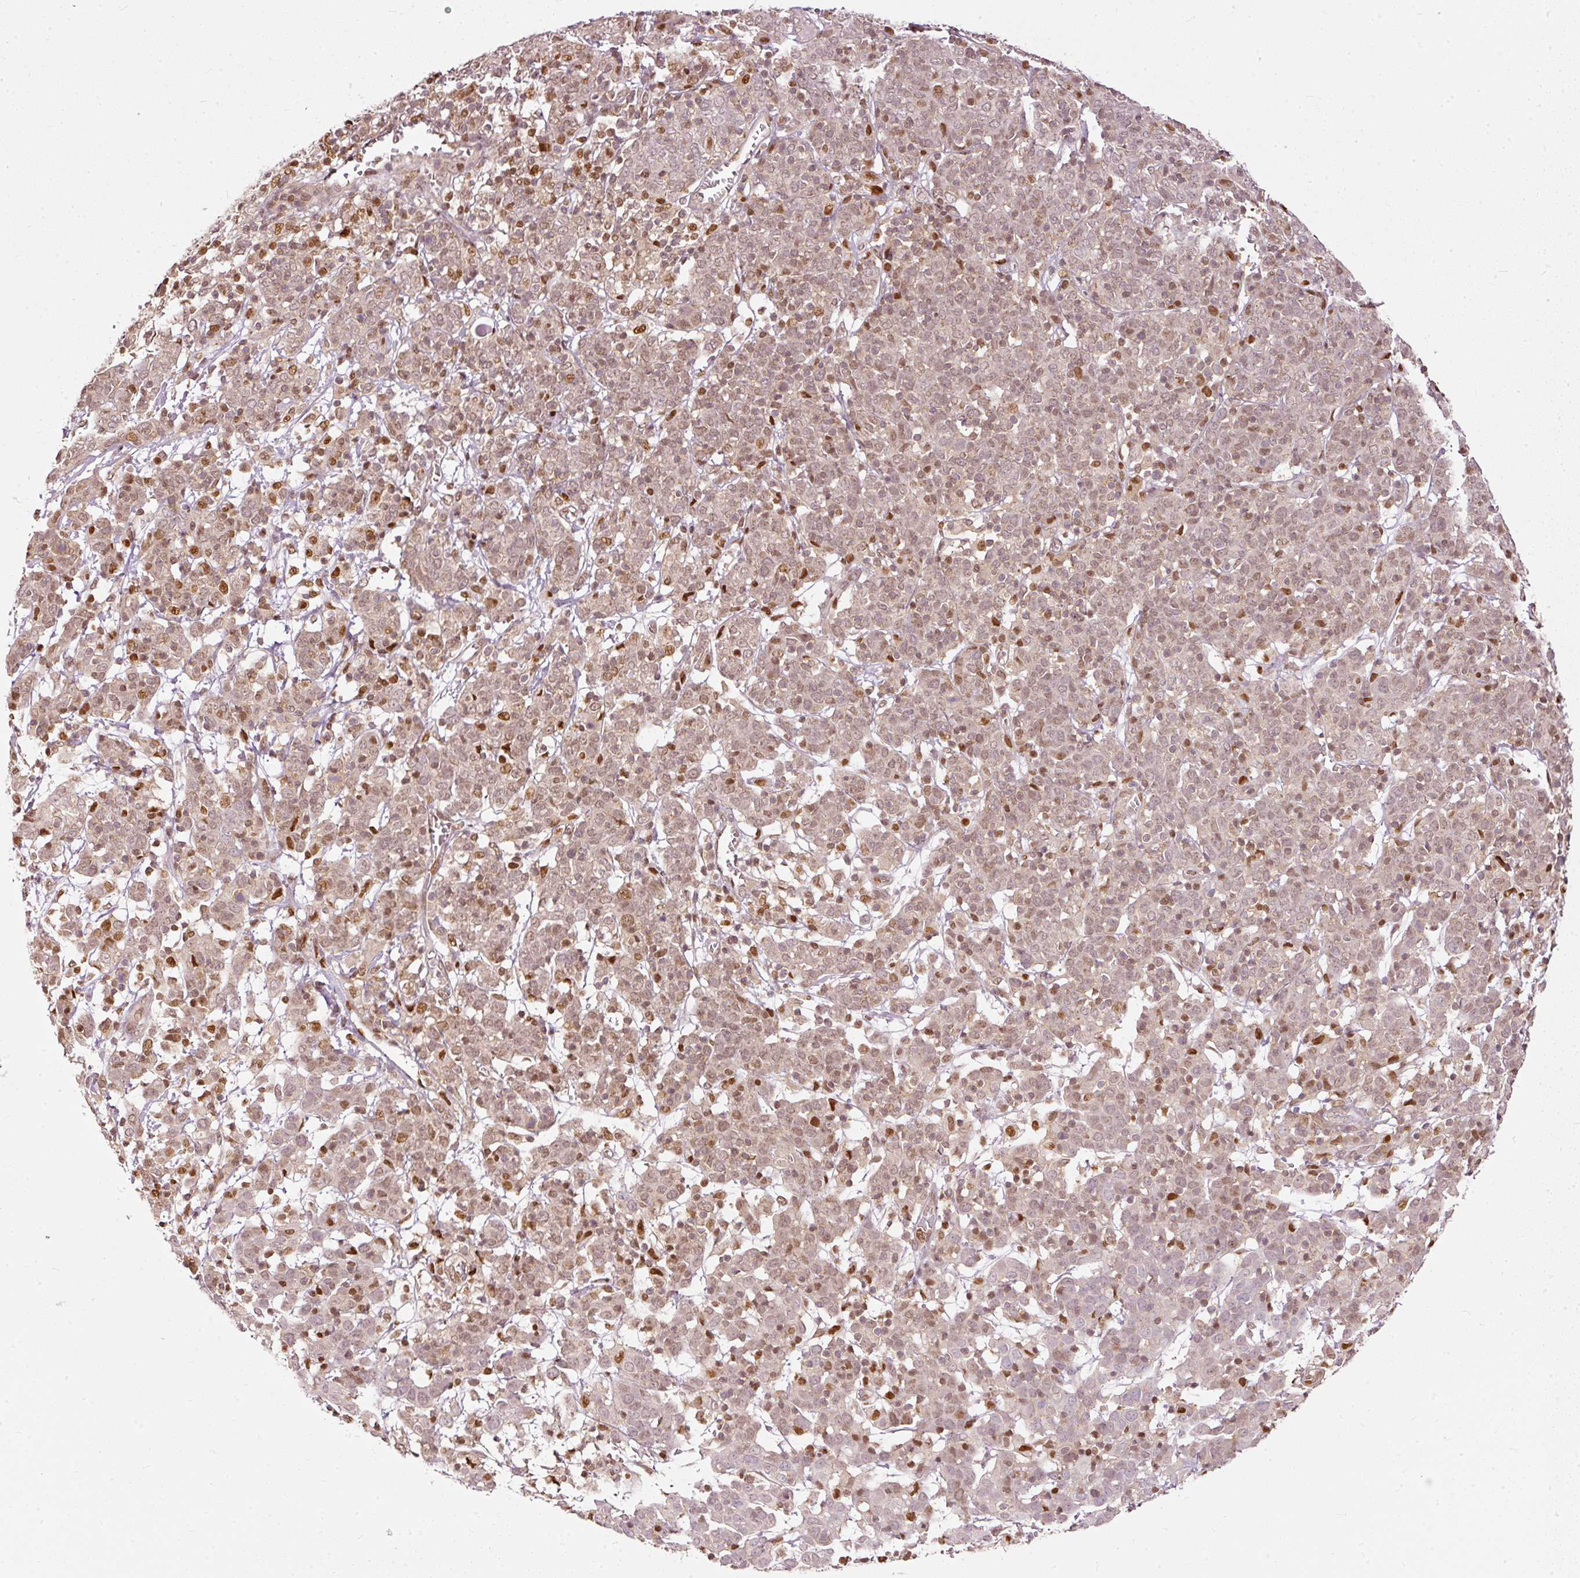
{"staining": {"intensity": "moderate", "quantity": ">75%", "location": "cytoplasmic/membranous,nuclear"}, "tissue": "cervical cancer", "cell_type": "Tumor cells", "image_type": "cancer", "snomed": [{"axis": "morphology", "description": "Squamous cell carcinoma, NOS"}, {"axis": "topography", "description": "Cervix"}], "caption": "Protein expression analysis of cervical cancer demonstrates moderate cytoplasmic/membranous and nuclear positivity in approximately >75% of tumor cells.", "gene": "ZNF778", "patient": {"sex": "female", "age": 67}}